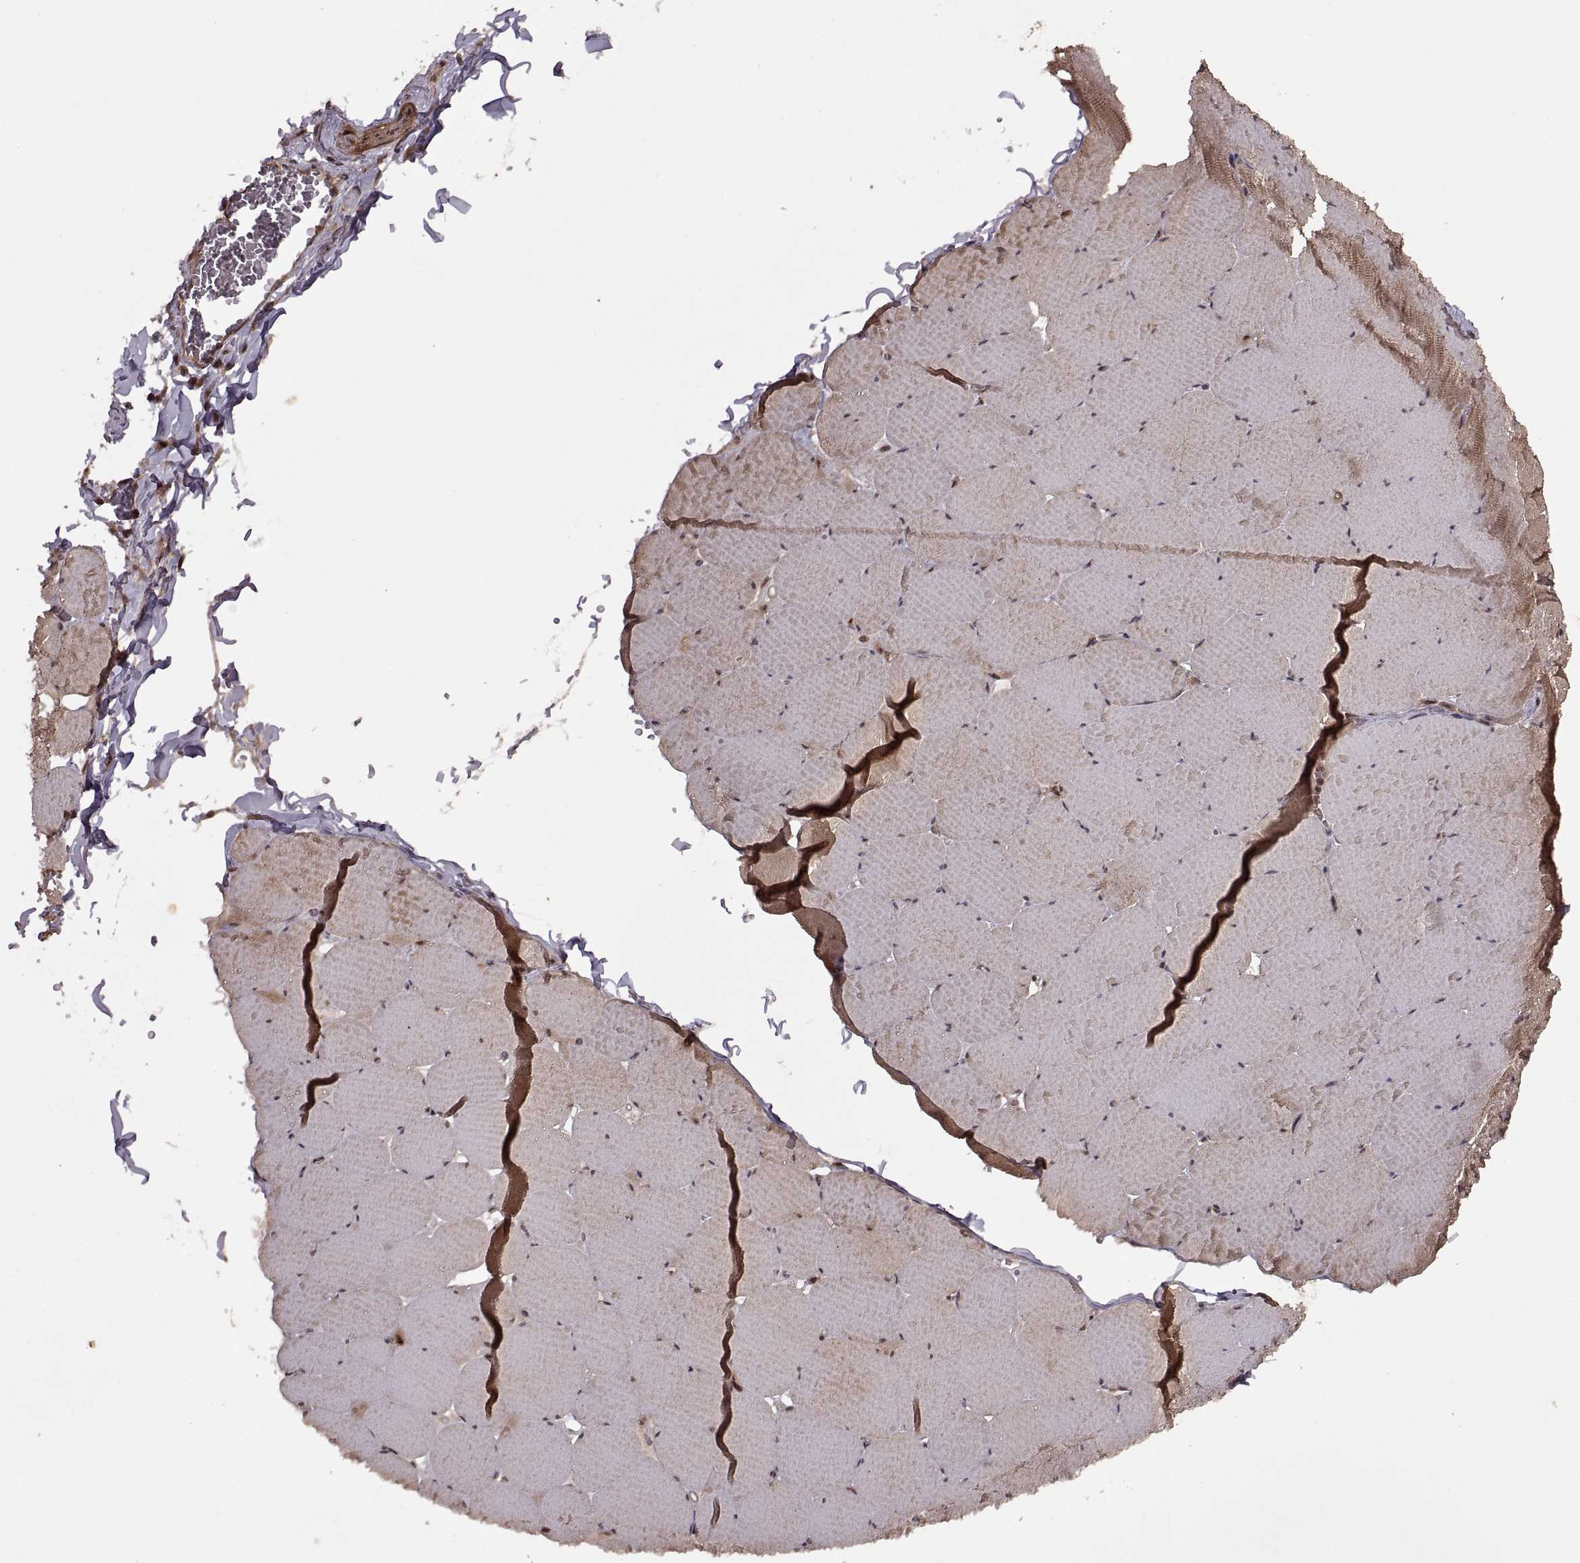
{"staining": {"intensity": "moderate", "quantity": "25%-75%", "location": "cytoplasmic/membranous"}, "tissue": "skeletal muscle", "cell_type": "Myocytes", "image_type": "normal", "snomed": [{"axis": "morphology", "description": "Normal tissue, NOS"}, {"axis": "morphology", "description": "Malignant melanoma, Metastatic site"}, {"axis": "topography", "description": "Skeletal muscle"}], "caption": "Immunohistochemical staining of benign human skeletal muscle demonstrates 25%-75% levels of moderate cytoplasmic/membranous protein positivity in approximately 25%-75% of myocytes. The staining is performed using DAB brown chromogen to label protein expression. The nuclei are counter-stained blue using hematoxylin.", "gene": "PTOV1", "patient": {"sex": "male", "age": 50}}